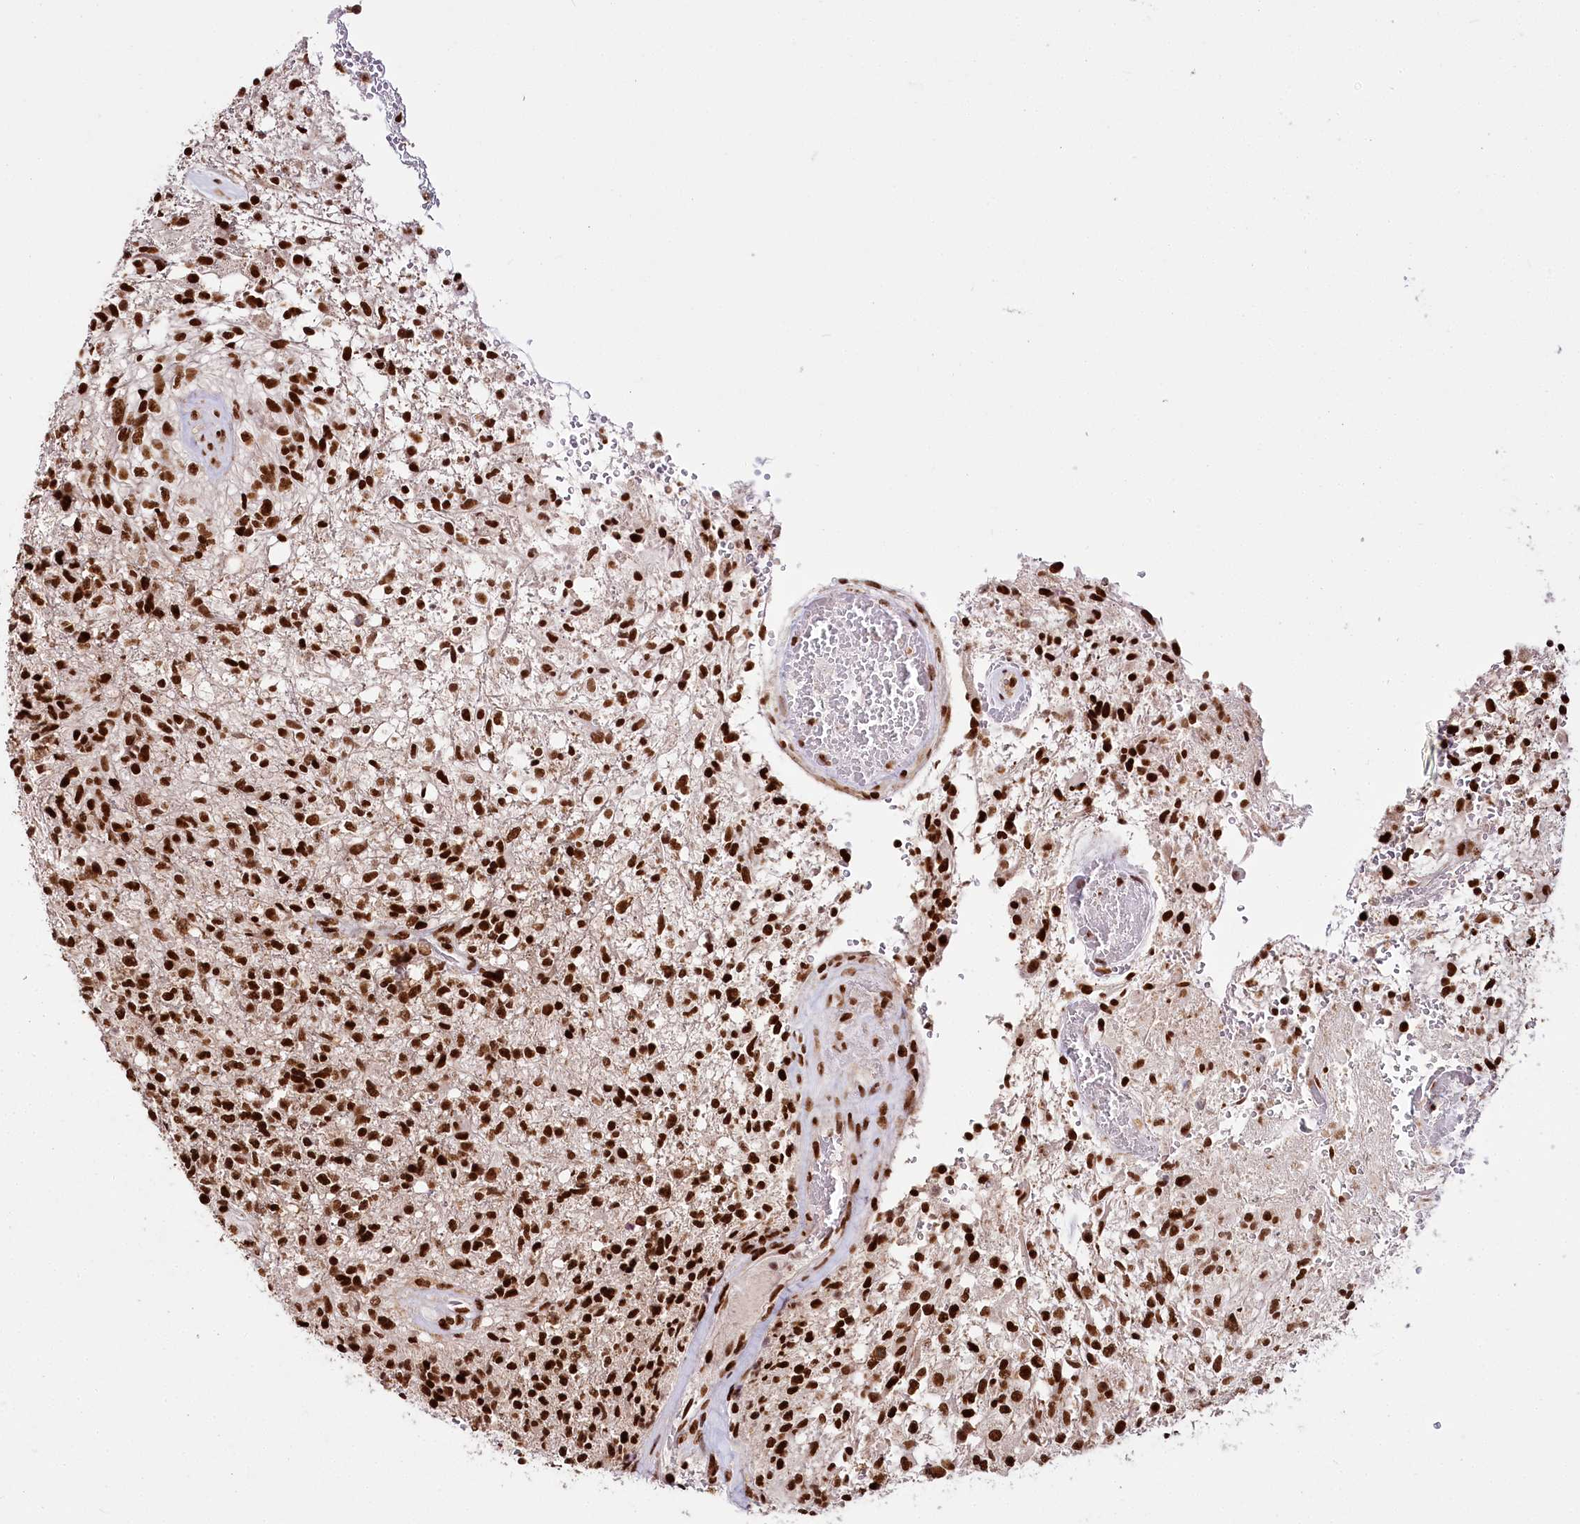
{"staining": {"intensity": "strong", "quantity": ">75%", "location": "nuclear"}, "tissue": "glioma", "cell_type": "Tumor cells", "image_type": "cancer", "snomed": [{"axis": "morphology", "description": "Glioma, malignant, High grade"}, {"axis": "topography", "description": "Brain"}], "caption": "The immunohistochemical stain highlights strong nuclear staining in tumor cells of glioma tissue.", "gene": "SMARCE1", "patient": {"sex": "male", "age": 56}}